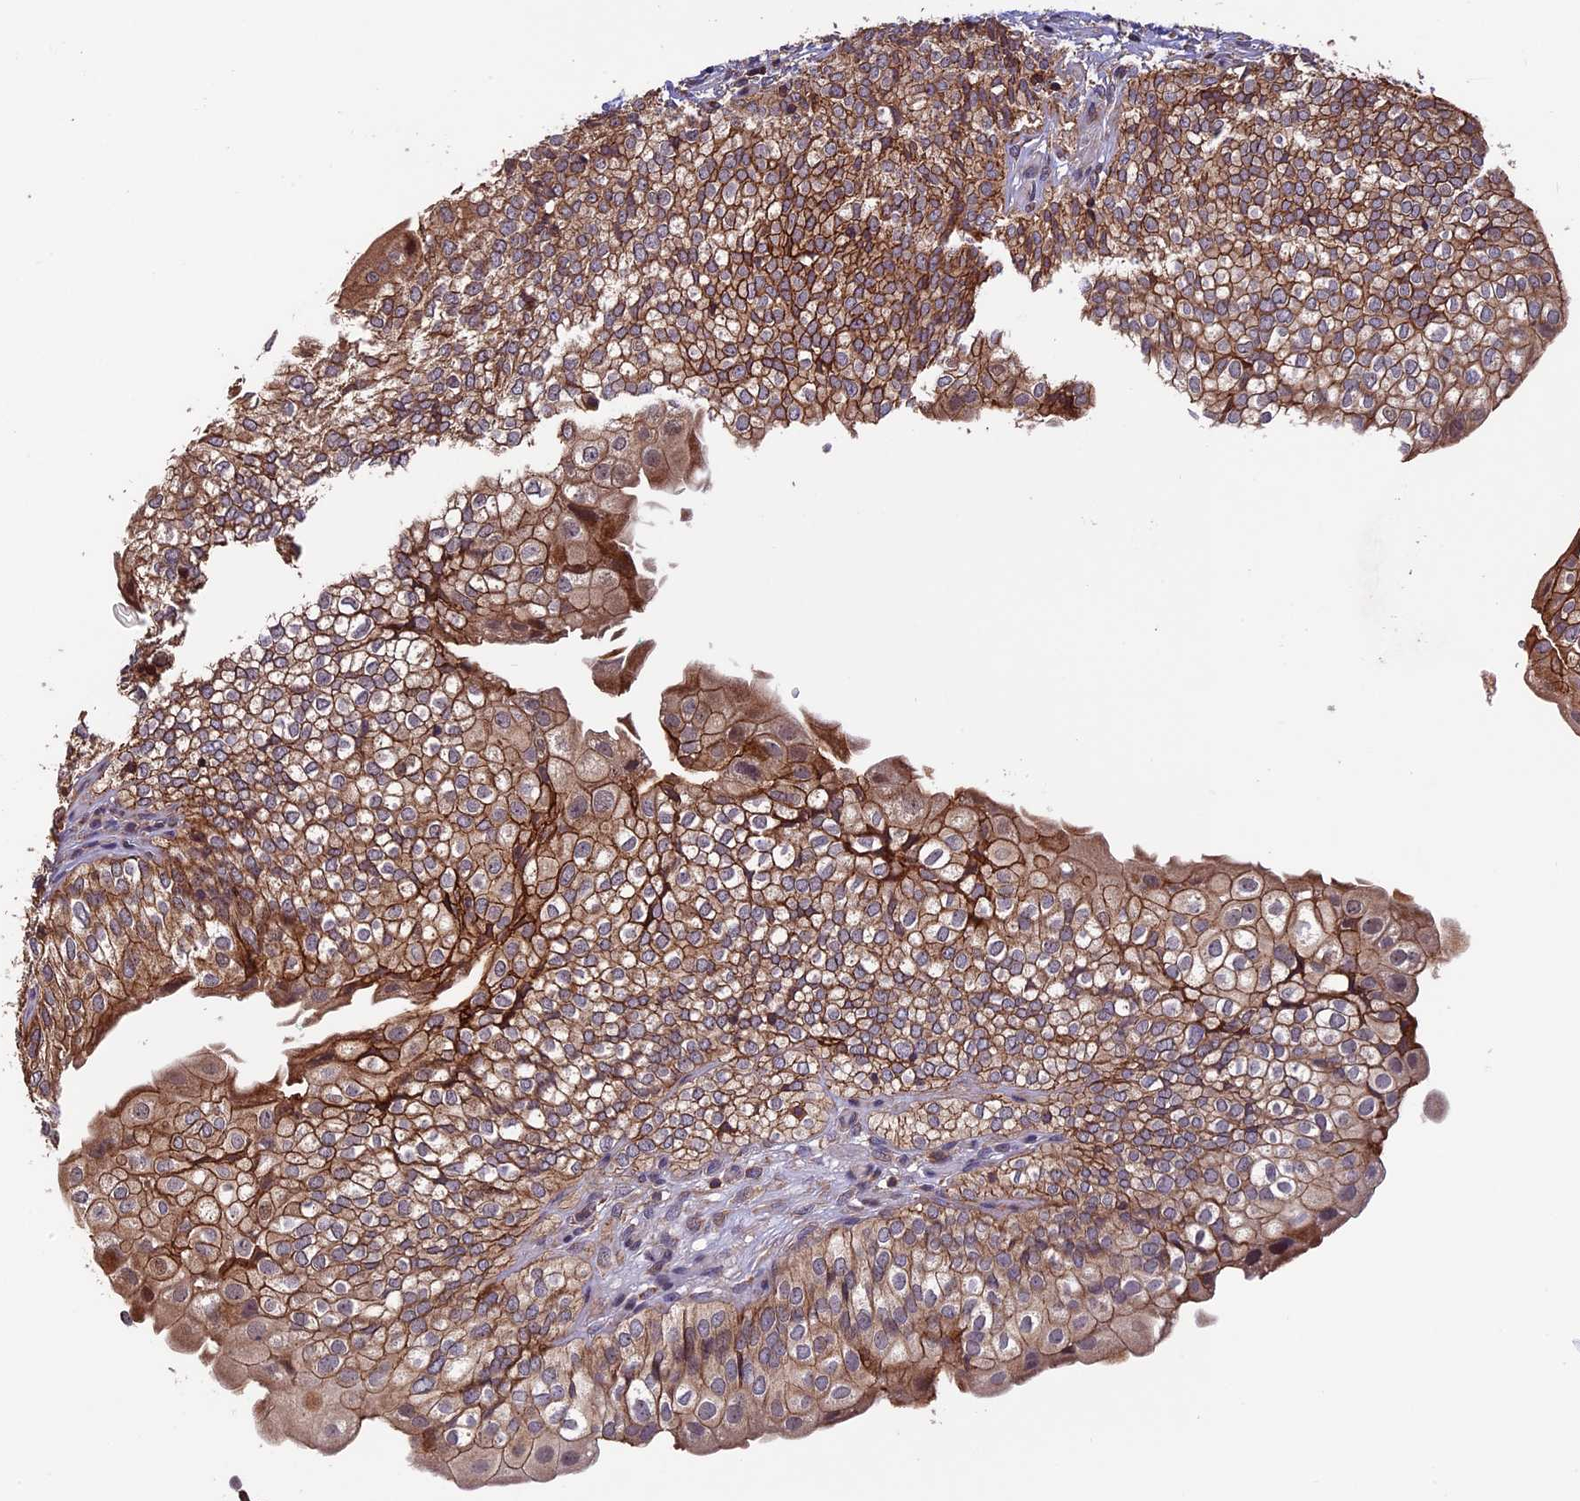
{"staining": {"intensity": "moderate", "quantity": ">75%", "location": "cytoplasmic/membranous"}, "tissue": "urinary bladder", "cell_type": "Urothelial cells", "image_type": "normal", "snomed": [{"axis": "morphology", "description": "Normal tissue, NOS"}, {"axis": "topography", "description": "Urinary bladder"}], "caption": "High-magnification brightfield microscopy of benign urinary bladder stained with DAB (brown) and counterstained with hematoxylin (blue). urothelial cells exhibit moderate cytoplasmic/membranous staining is appreciated in about>75% of cells. (Stains: DAB in brown, nuclei in blue, Microscopy: brightfield microscopy at high magnification).", "gene": "PKD2L2", "patient": {"sex": "male", "age": 55}}